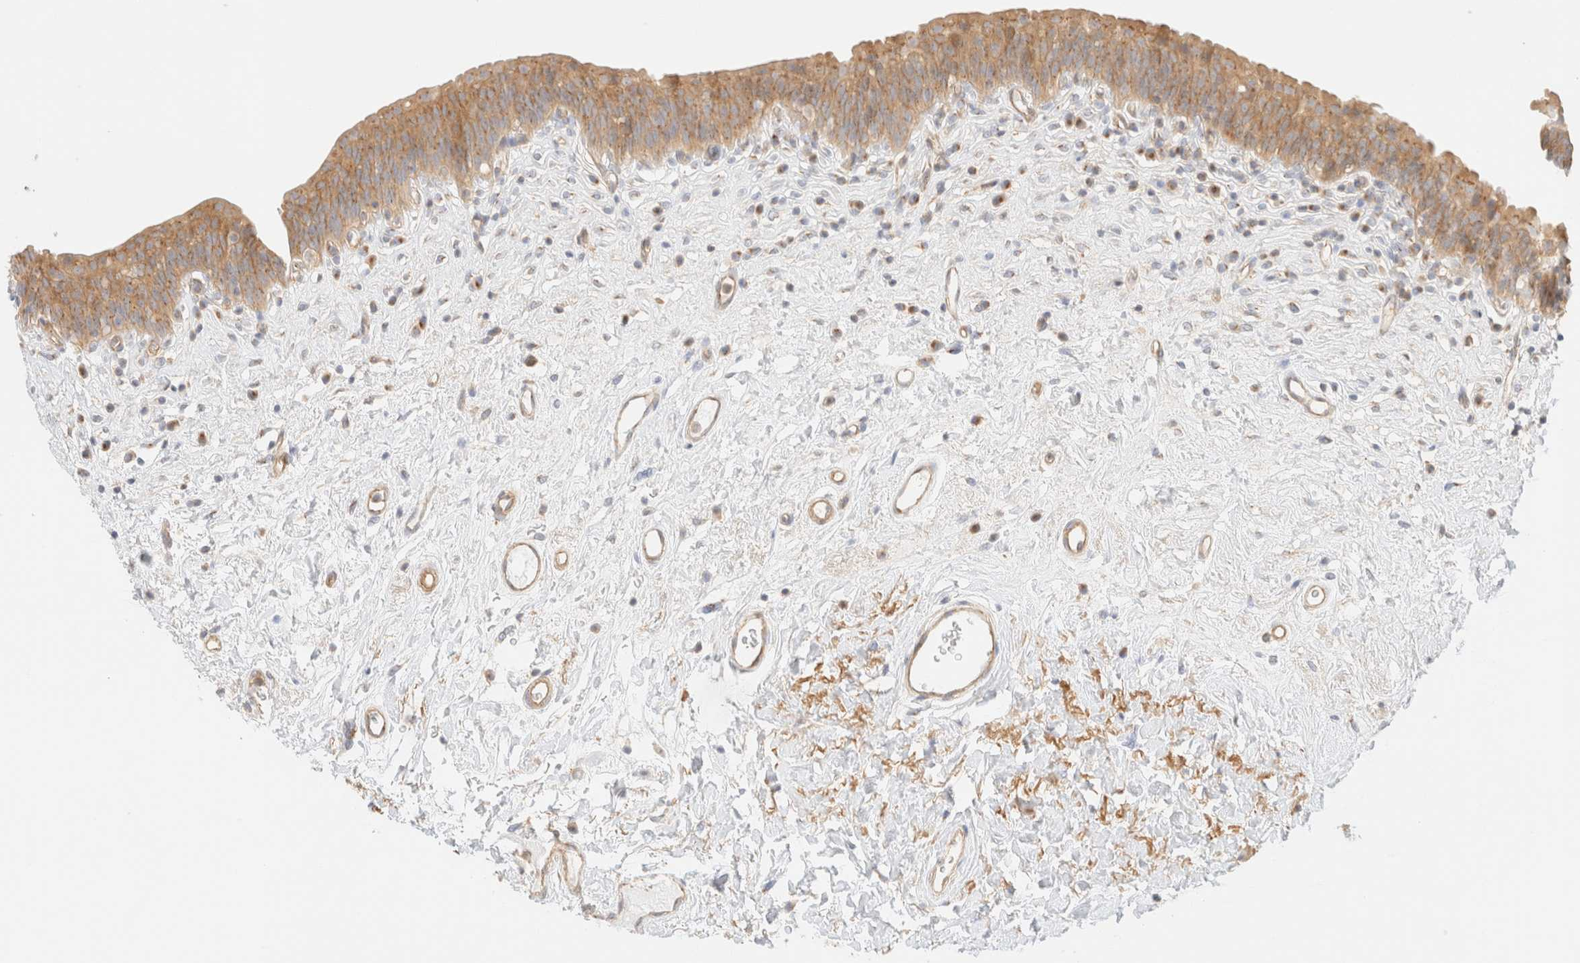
{"staining": {"intensity": "moderate", "quantity": ">75%", "location": "cytoplasmic/membranous"}, "tissue": "urinary bladder", "cell_type": "Urothelial cells", "image_type": "normal", "snomed": [{"axis": "morphology", "description": "Normal tissue, NOS"}, {"axis": "topography", "description": "Urinary bladder"}], "caption": "Immunohistochemical staining of benign urinary bladder displays moderate cytoplasmic/membranous protein staining in about >75% of urothelial cells.", "gene": "MYO10", "patient": {"sex": "male", "age": 83}}